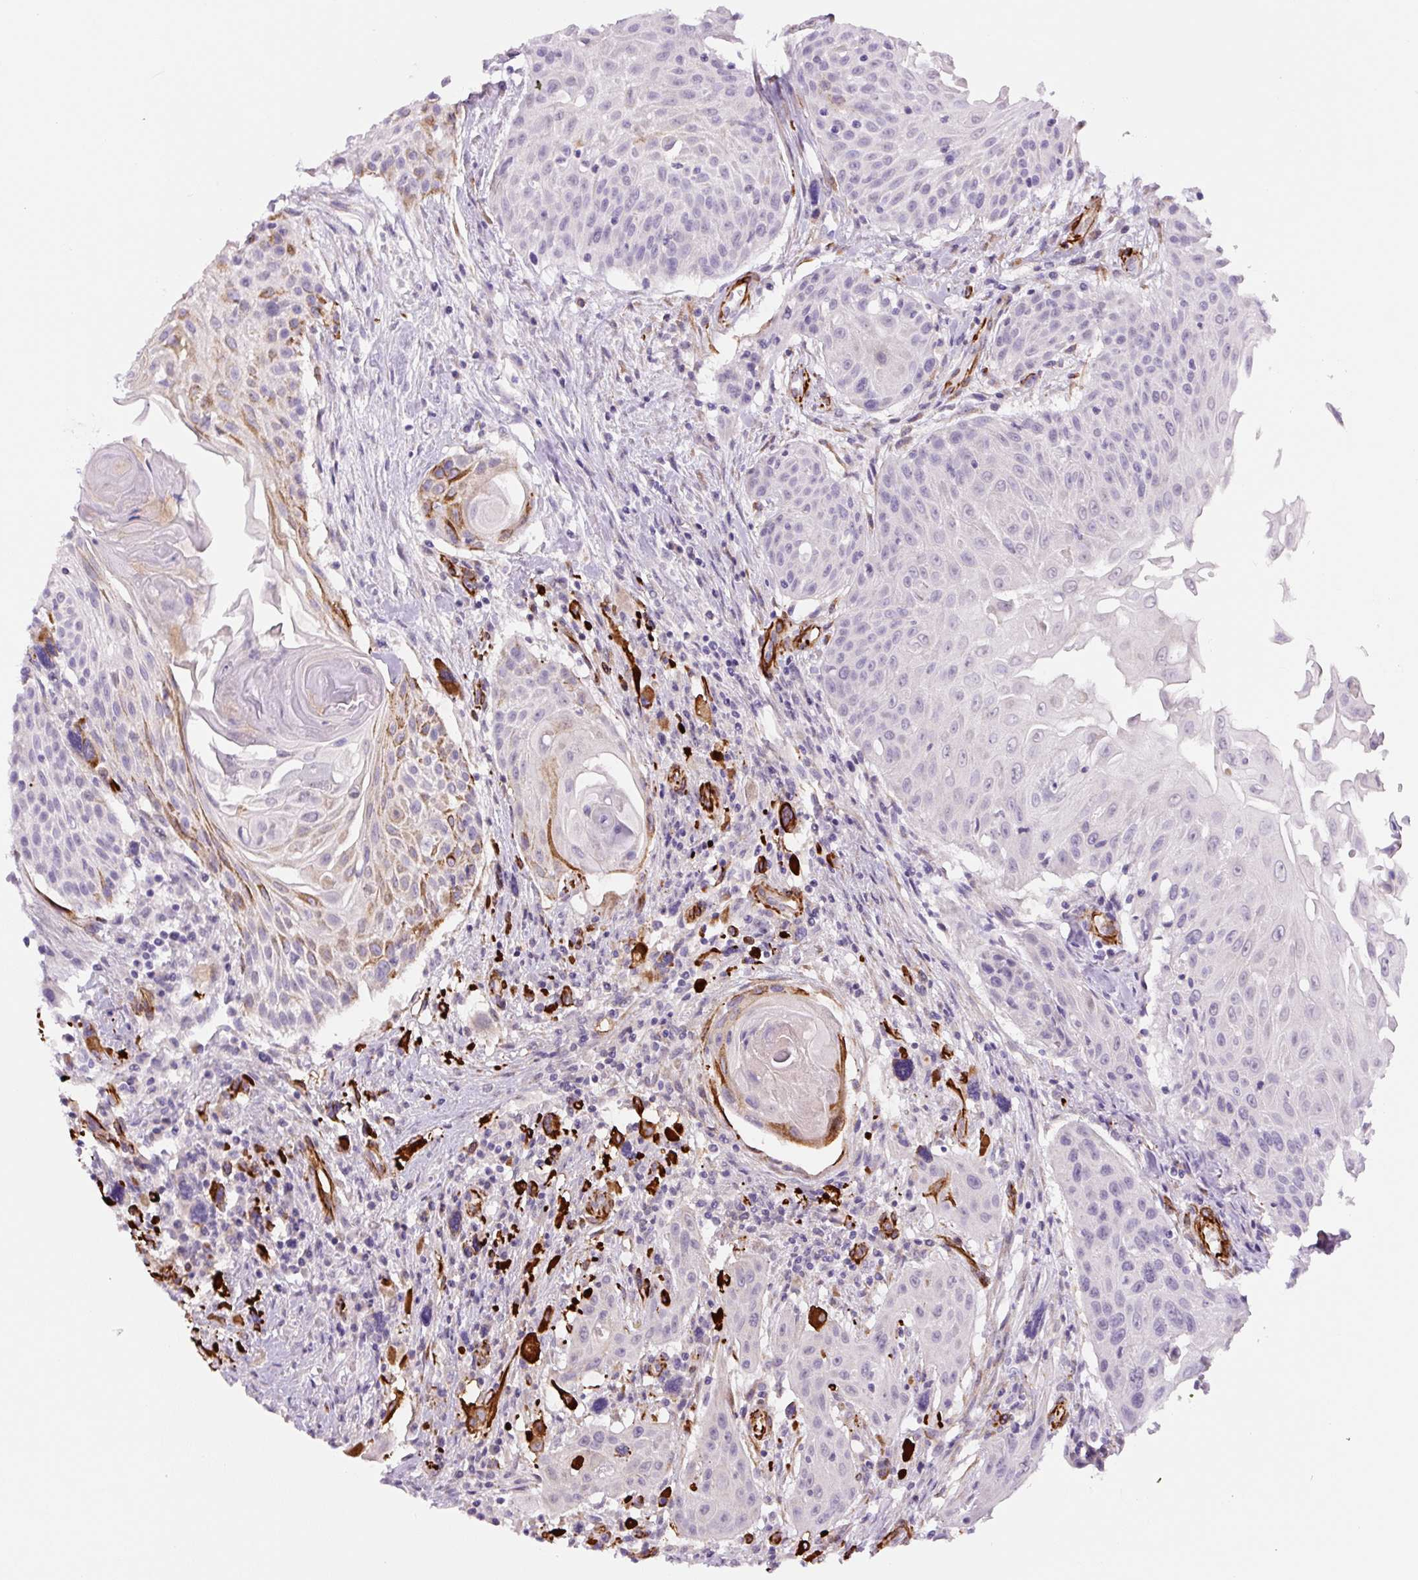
{"staining": {"intensity": "negative", "quantity": "none", "location": "none"}, "tissue": "head and neck cancer", "cell_type": "Tumor cells", "image_type": "cancer", "snomed": [{"axis": "morphology", "description": "Squamous cell carcinoma, NOS"}, {"axis": "topography", "description": "Lymph node"}, {"axis": "topography", "description": "Salivary gland"}, {"axis": "topography", "description": "Head-Neck"}], "caption": "A high-resolution histopathology image shows IHC staining of head and neck squamous cell carcinoma, which displays no significant staining in tumor cells. (DAB (3,3'-diaminobenzidine) IHC, high magnification).", "gene": "NES", "patient": {"sex": "female", "age": 74}}